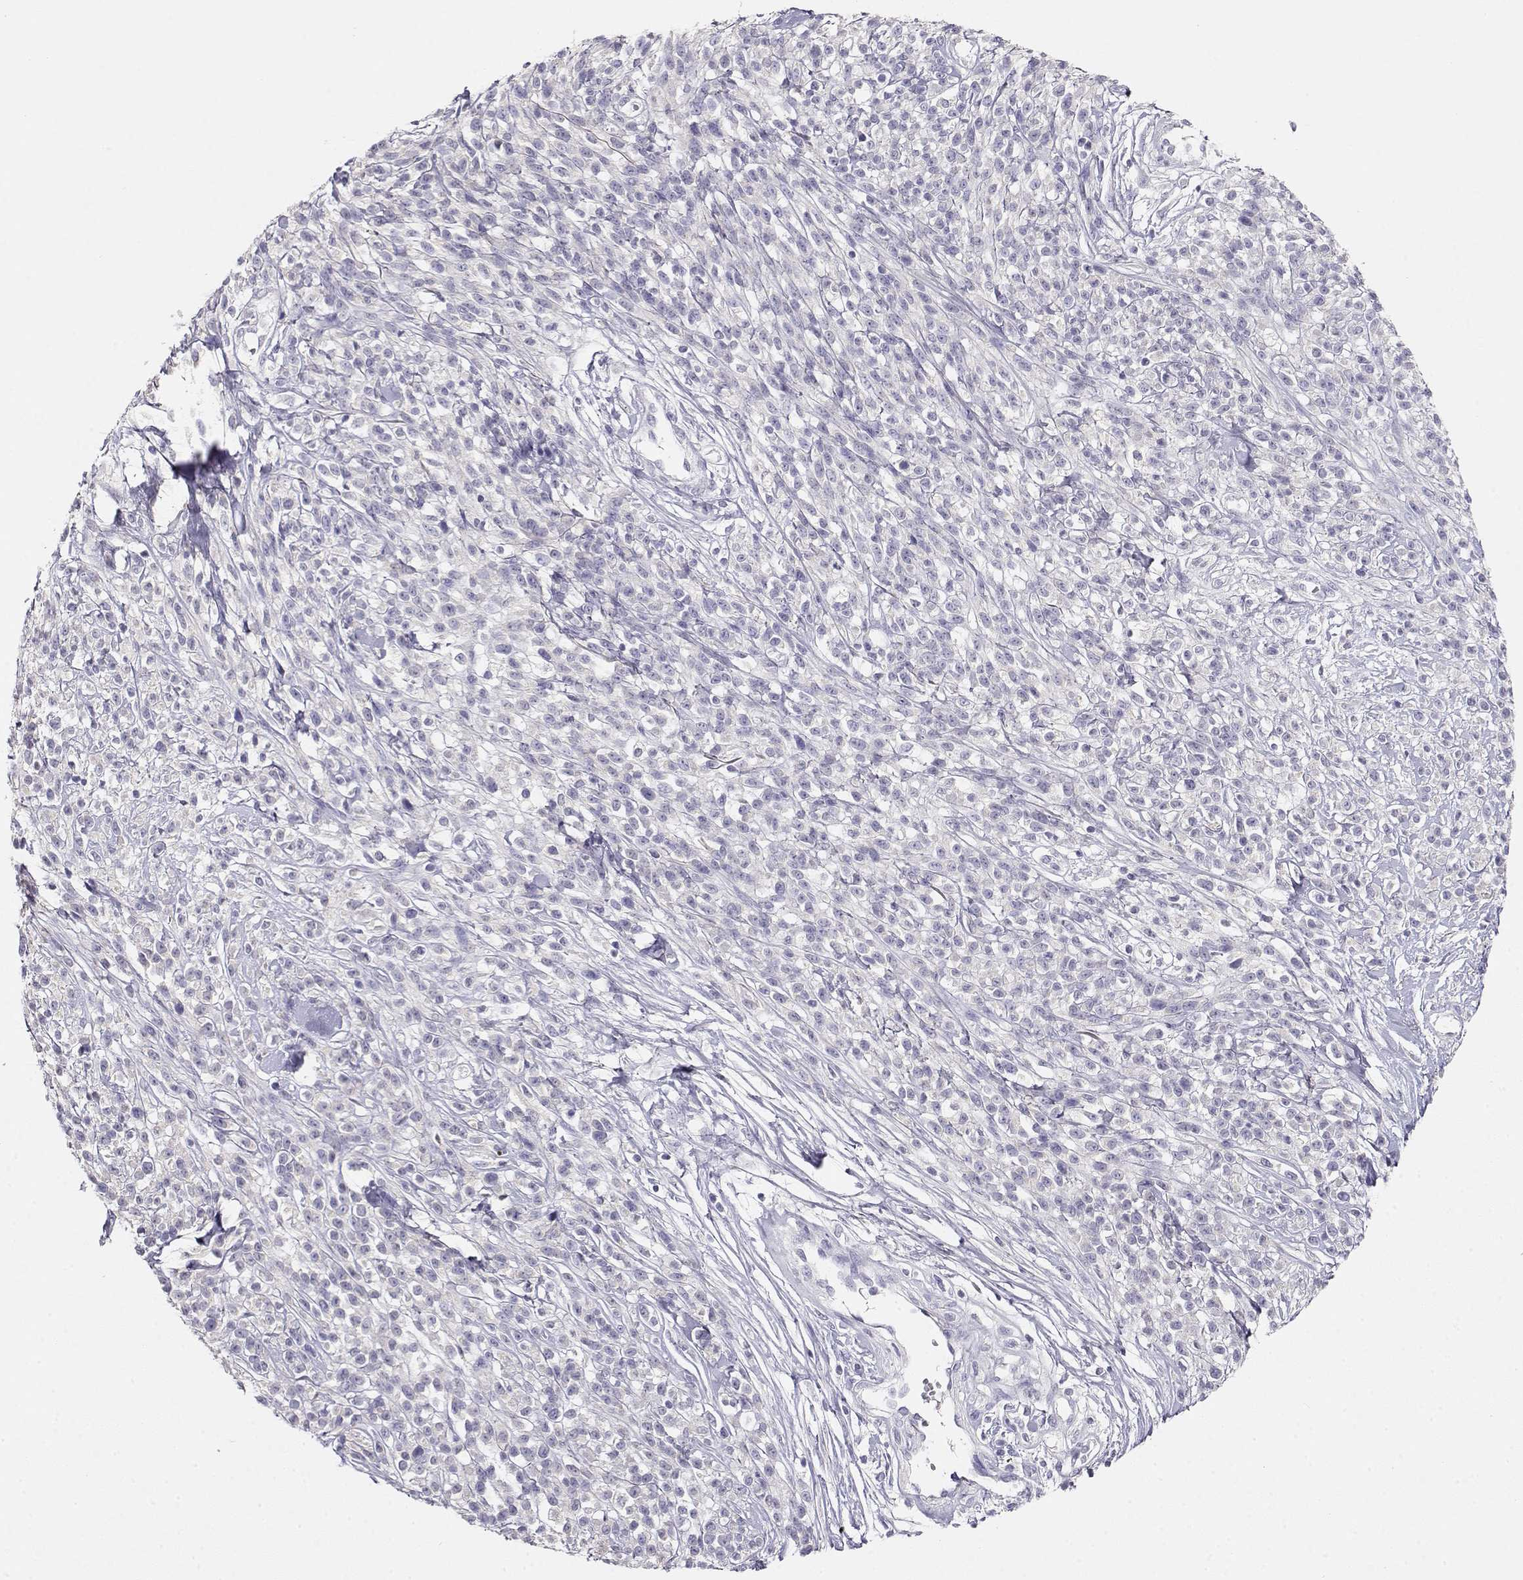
{"staining": {"intensity": "negative", "quantity": "none", "location": "none"}, "tissue": "melanoma", "cell_type": "Tumor cells", "image_type": "cancer", "snomed": [{"axis": "morphology", "description": "Malignant melanoma, NOS"}, {"axis": "topography", "description": "Skin"}, {"axis": "topography", "description": "Skin of trunk"}], "caption": "This is a histopathology image of immunohistochemistry (IHC) staining of malignant melanoma, which shows no positivity in tumor cells.", "gene": "GPR174", "patient": {"sex": "male", "age": 74}}